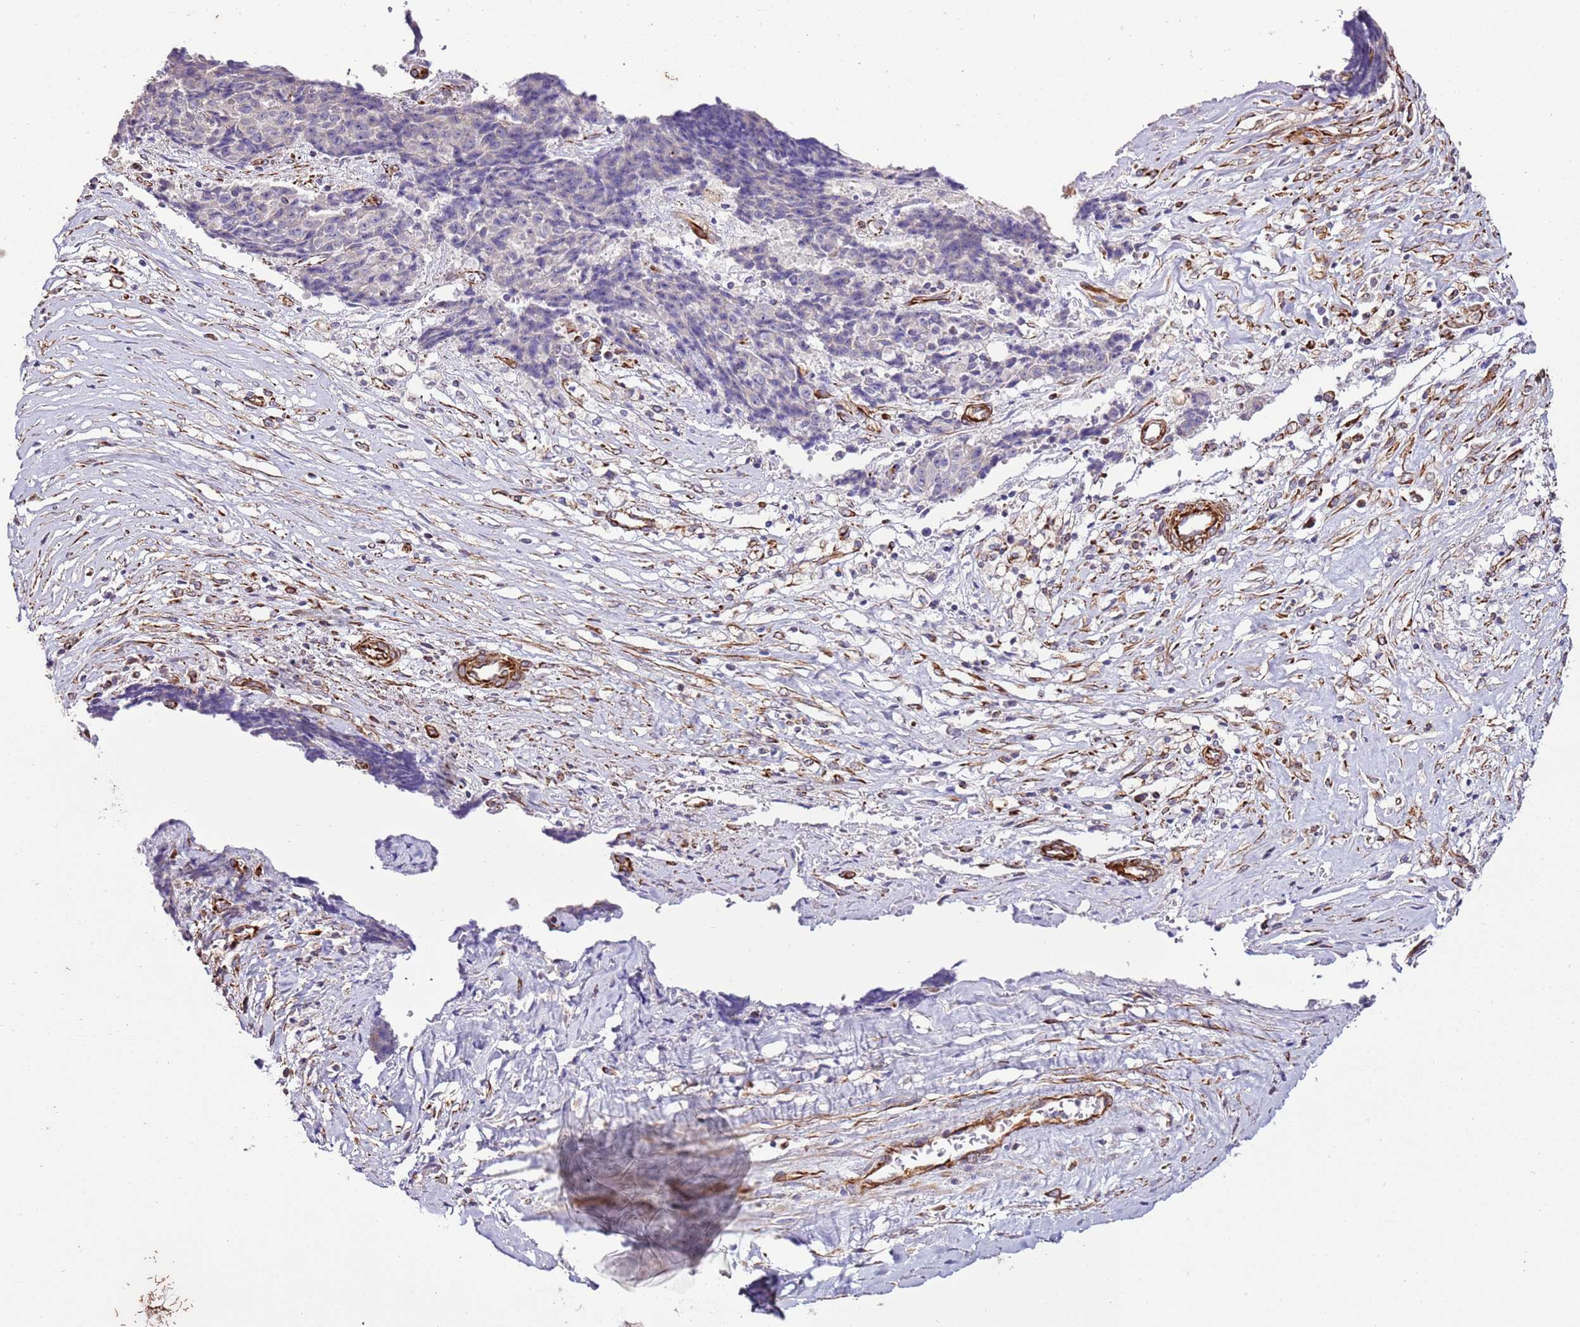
{"staining": {"intensity": "negative", "quantity": "none", "location": "none"}, "tissue": "ovarian cancer", "cell_type": "Tumor cells", "image_type": "cancer", "snomed": [{"axis": "morphology", "description": "Carcinoma, endometroid"}, {"axis": "topography", "description": "Ovary"}], "caption": "Immunohistochemistry (IHC) image of human ovarian cancer stained for a protein (brown), which demonstrates no expression in tumor cells.", "gene": "ZNF786", "patient": {"sex": "female", "age": 42}}